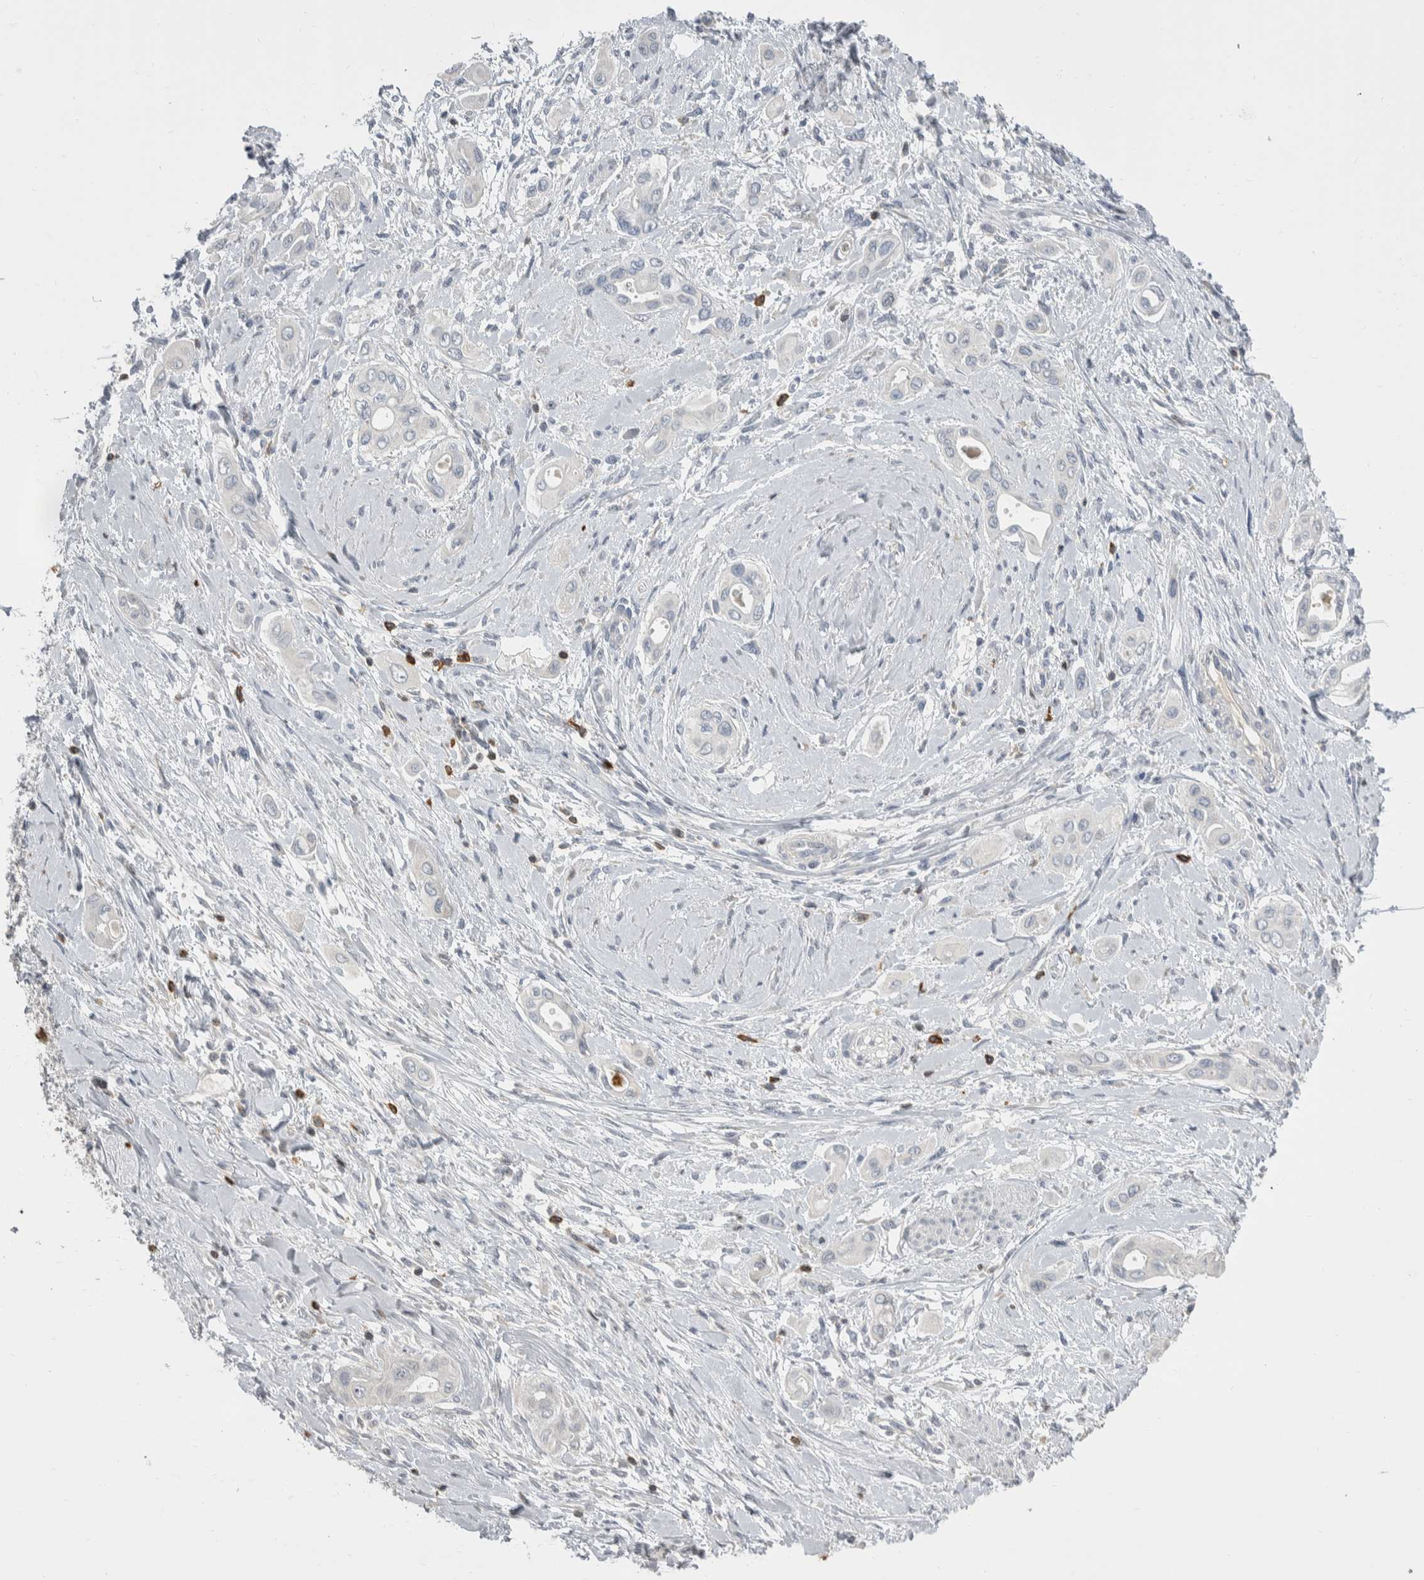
{"staining": {"intensity": "negative", "quantity": "none", "location": "none"}, "tissue": "pancreatic cancer", "cell_type": "Tumor cells", "image_type": "cancer", "snomed": [{"axis": "morphology", "description": "Adenocarcinoma, NOS"}, {"axis": "topography", "description": "Pancreas"}], "caption": "A high-resolution histopathology image shows immunohistochemistry staining of pancreatic cancer, which exhibits no significant staining in tumor cells.", "gene": "CEP295NL", "patient": {"sex": "male", "age": 59}}